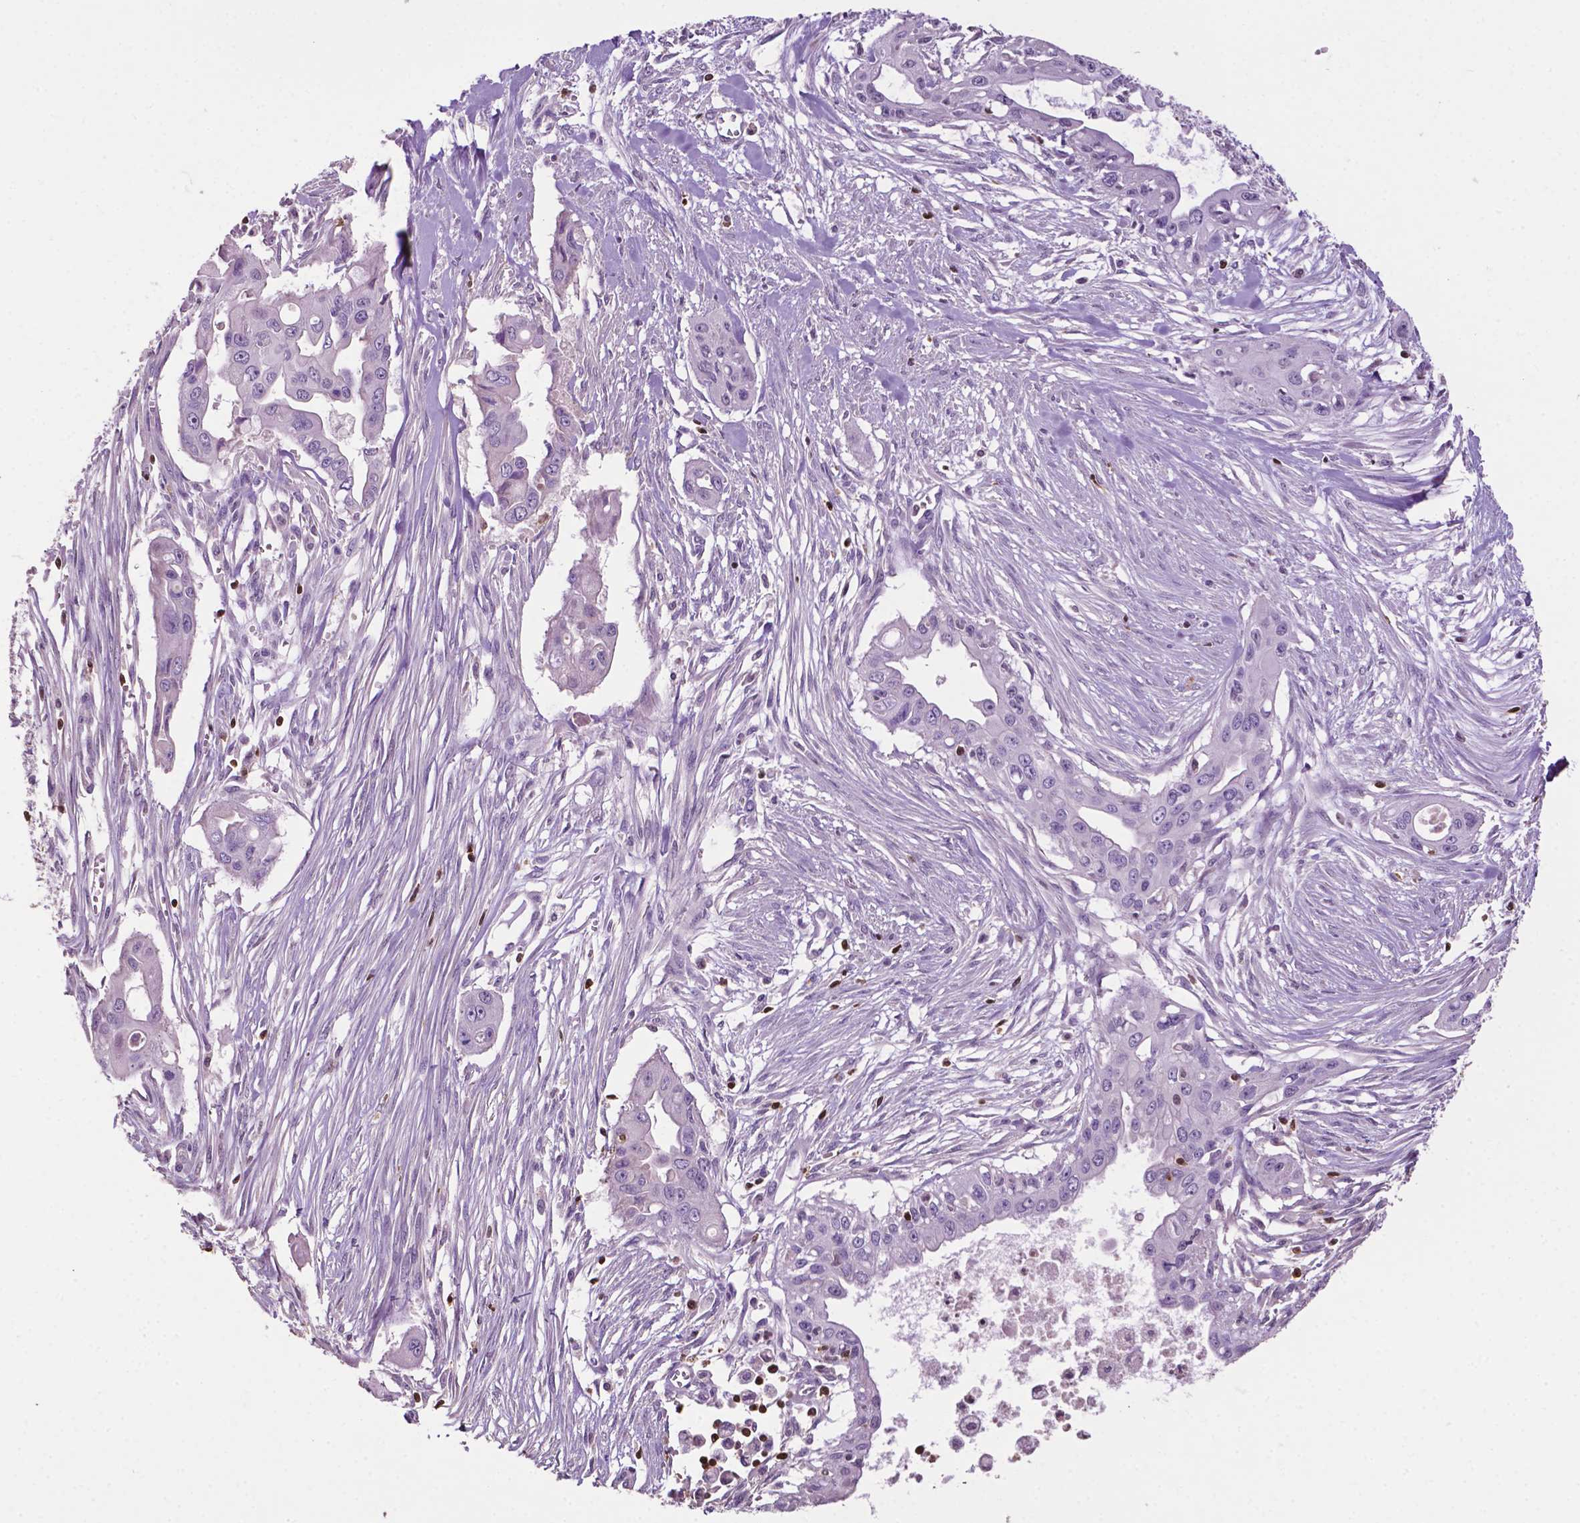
{"staining": {"intensity": "negative", "quantity": "none", "location": "none"}, "tissue": "pancreatic cancer", "cell_type": "Tumor cells", "image_type": "cancer", "snomed": [{"axis": "morphology", "description": "Adenocarcinoma, NOS"}, {"axis": "topography", "description": "Pancreas"}], "caption": "A high-resolution micrograph shows immunohistochemistry (IHC) staining of pancreatic cancer, which displays no significant expression in tumor cells.", "gene": "TBC1D10C", "patient": {"sex": "male", "age": 60}}